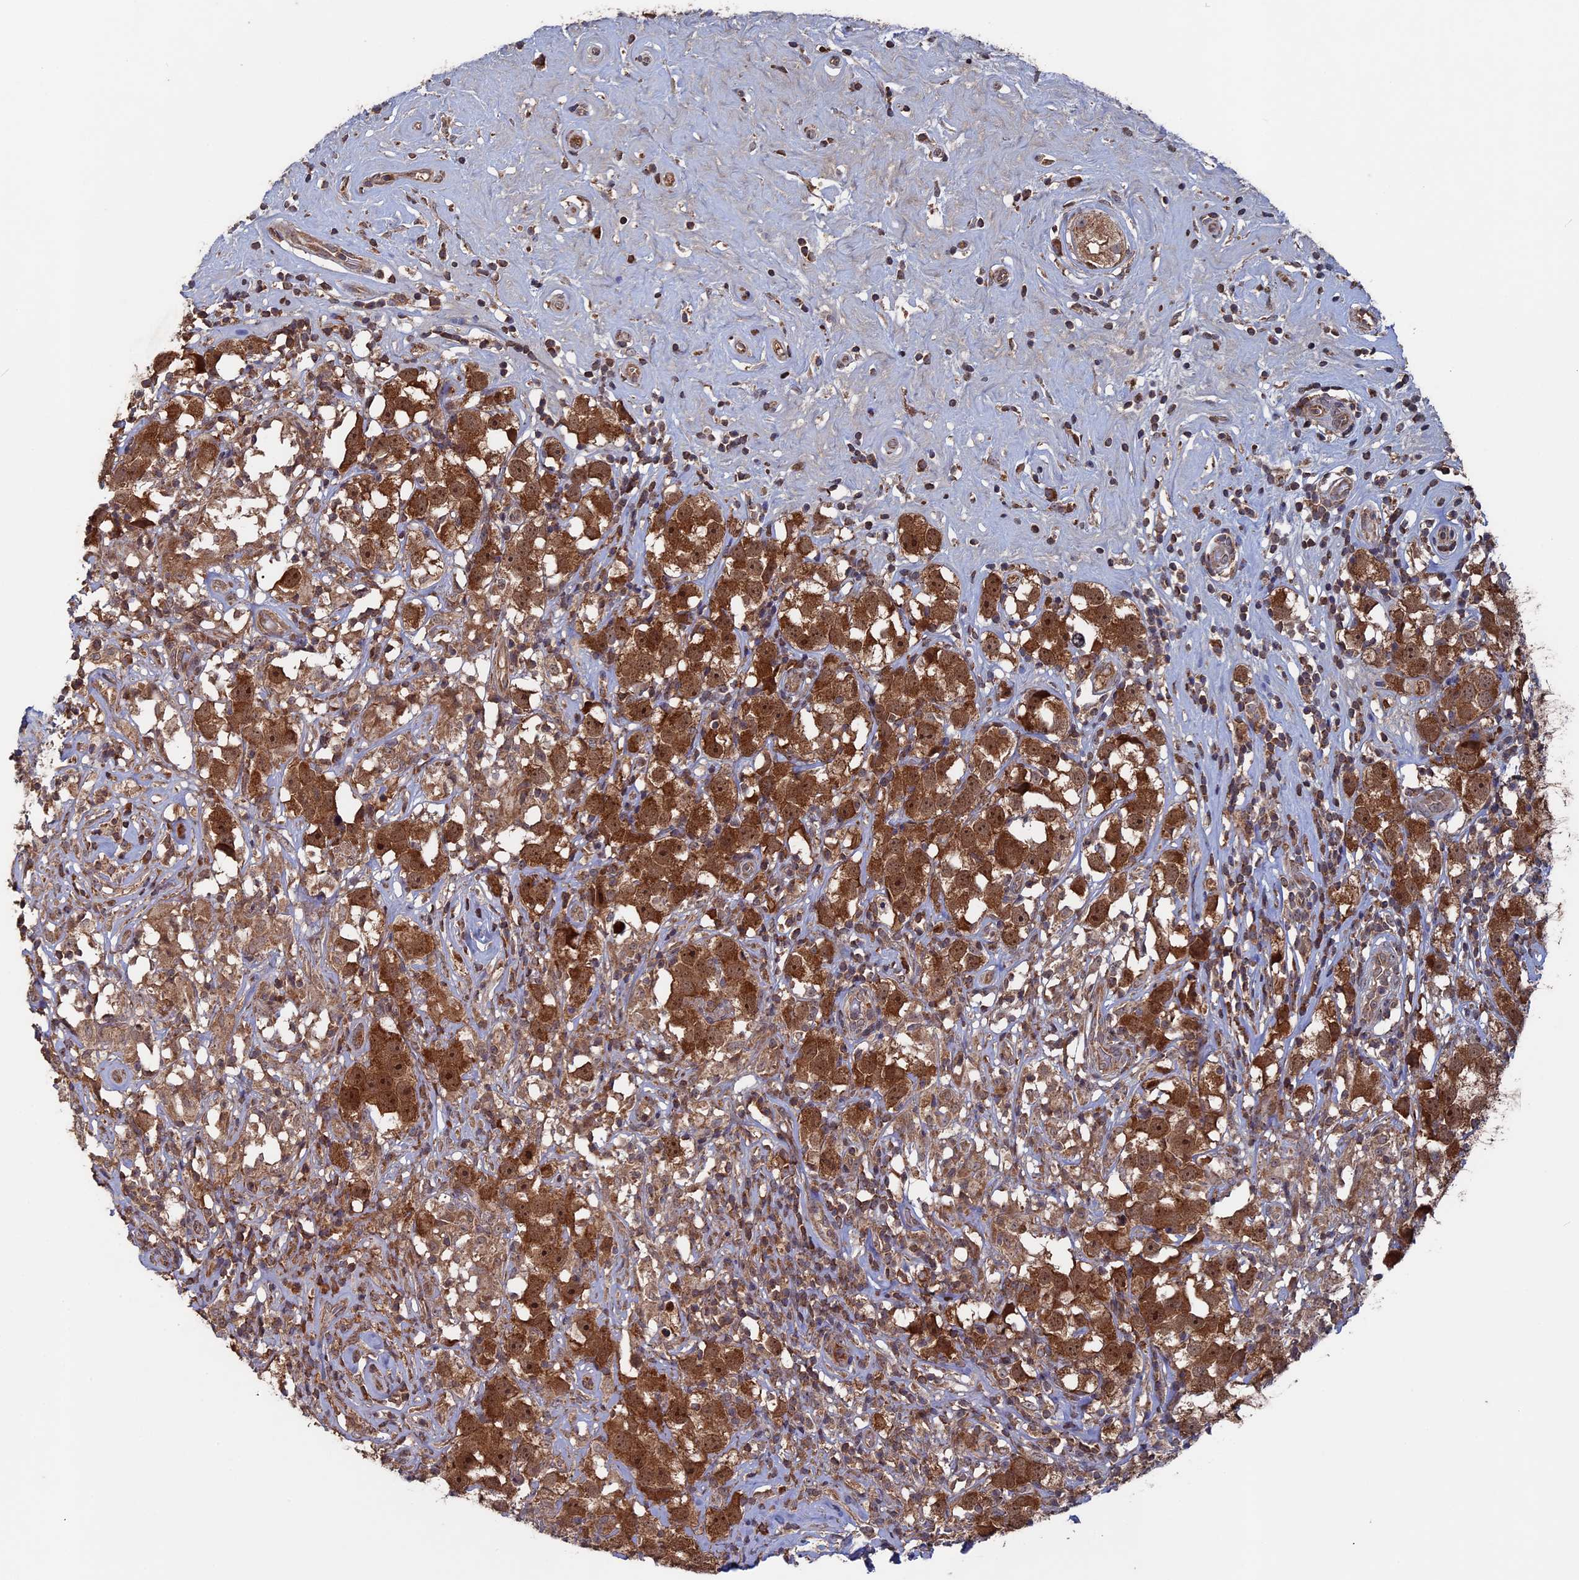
{"staining": {"intensity": "strong", "quantity": ">75%", "location": "cytoplasmic/membranous"}, "tissue": "testis cancer", "cell_type": "Tumor cells", "image_type": "cancer", "snomed": [{"axis": "morphology", "description": "Seminoma, NOS"}, {"axis": "topography", "description": "Testis"}], "caption": "Protein positivity by immunohistochemistry (IHC) shows strong cytoplasmic/membranous staining in approximately >75% of tumor cells in seminoma (testis).", "gene": "RAB15", "patient": {"sex": "male", "age": 49}}